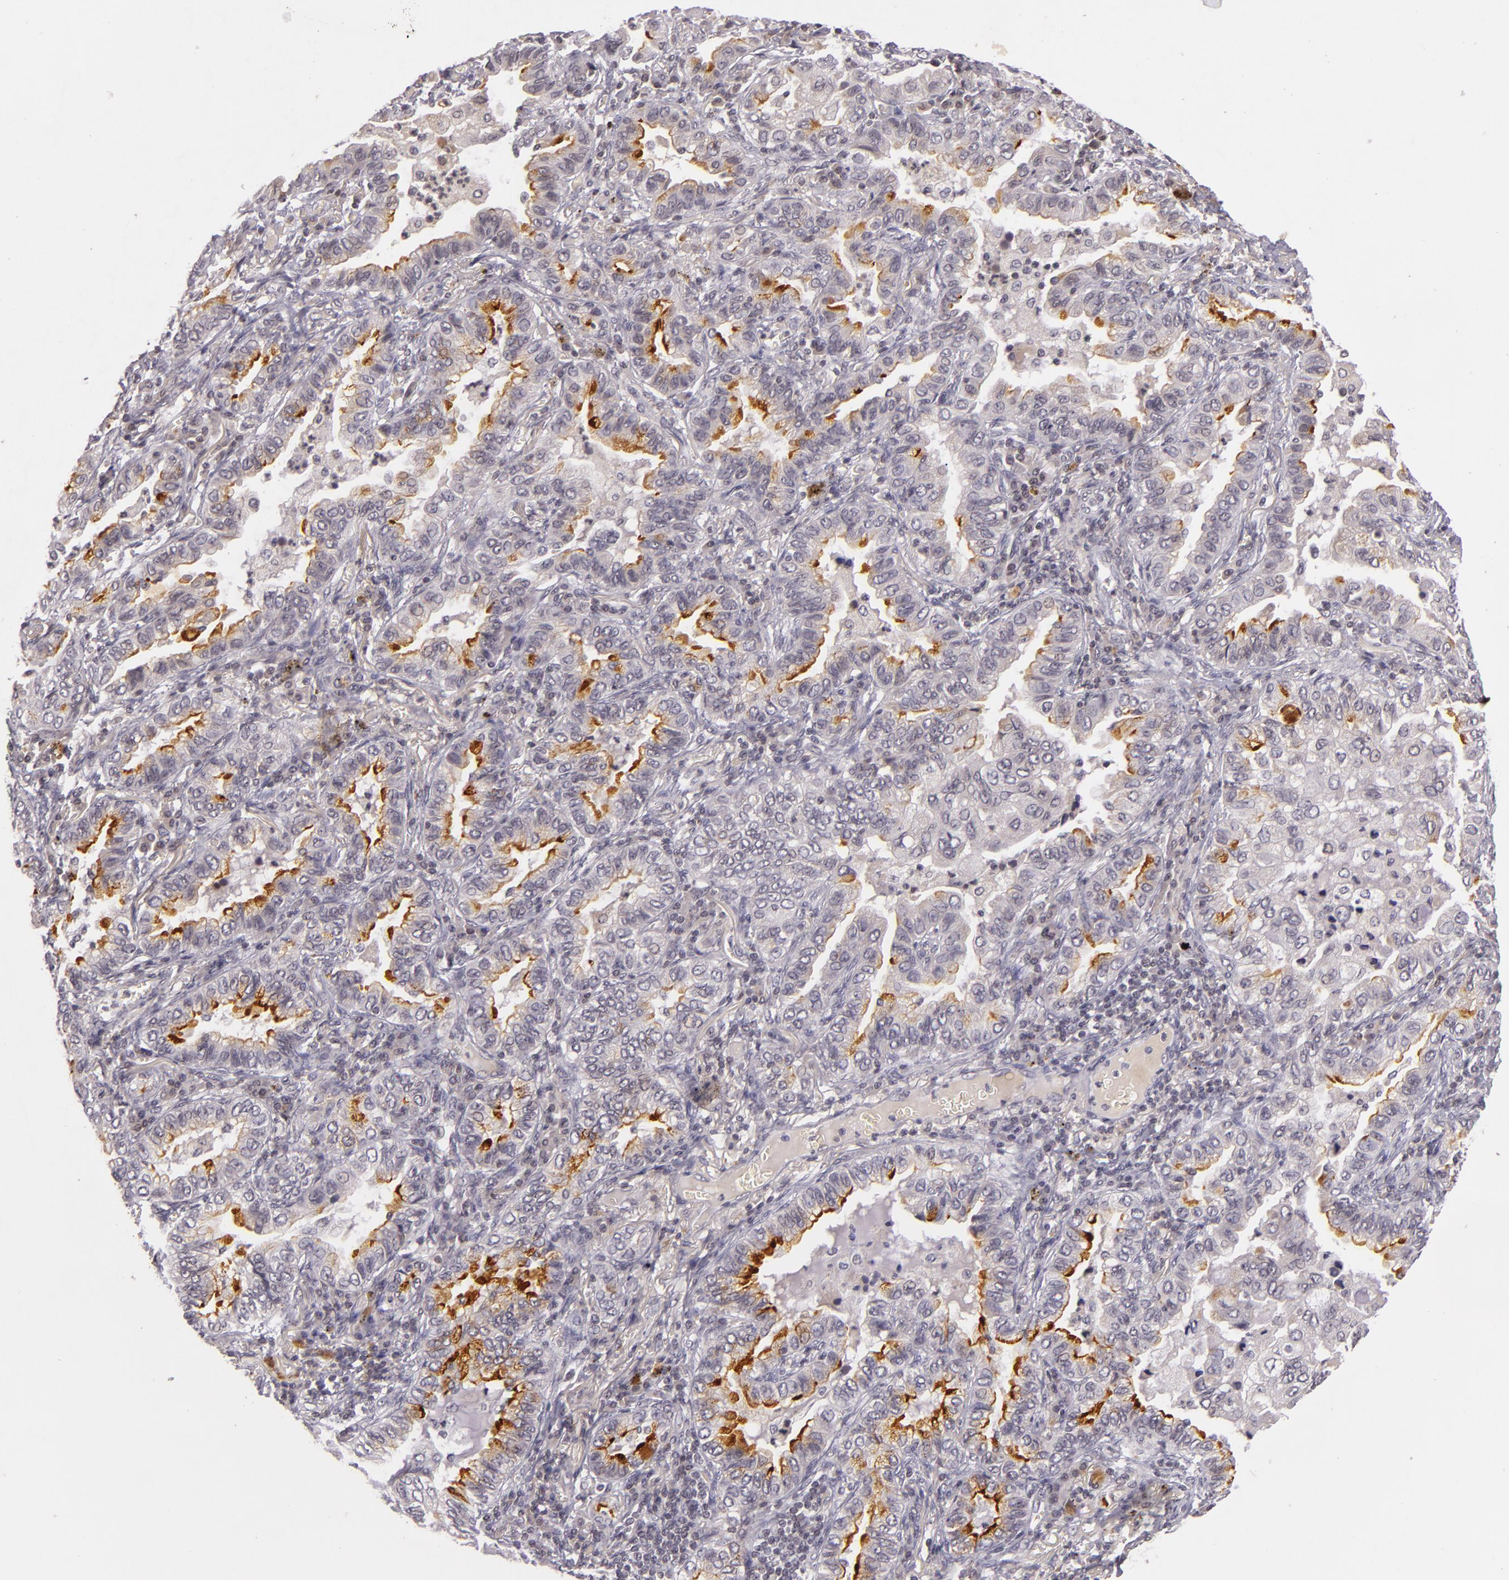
{"staining": {"intensity": "moderate", "quantity": "25%-75%", "location": "cytoplasmic/membranous"}, "tissue": "lung cancer", "cell_type": "Tumor cells", "image_type": "cancer", "snomed": [{"axis": "morphology", "description": "Adenocarcinoma, NOS"}, {"axis": "topography", "description": "Lung"}], "caption": "A high-resolution photomicrograph shows IHC staining of lung cancer, which shows moderate cytoplasmic/membranous positivity in about 25%-75% of tumor cells.", "gene": "CASP8", "patient": {"sex": "female", "age": 50}}